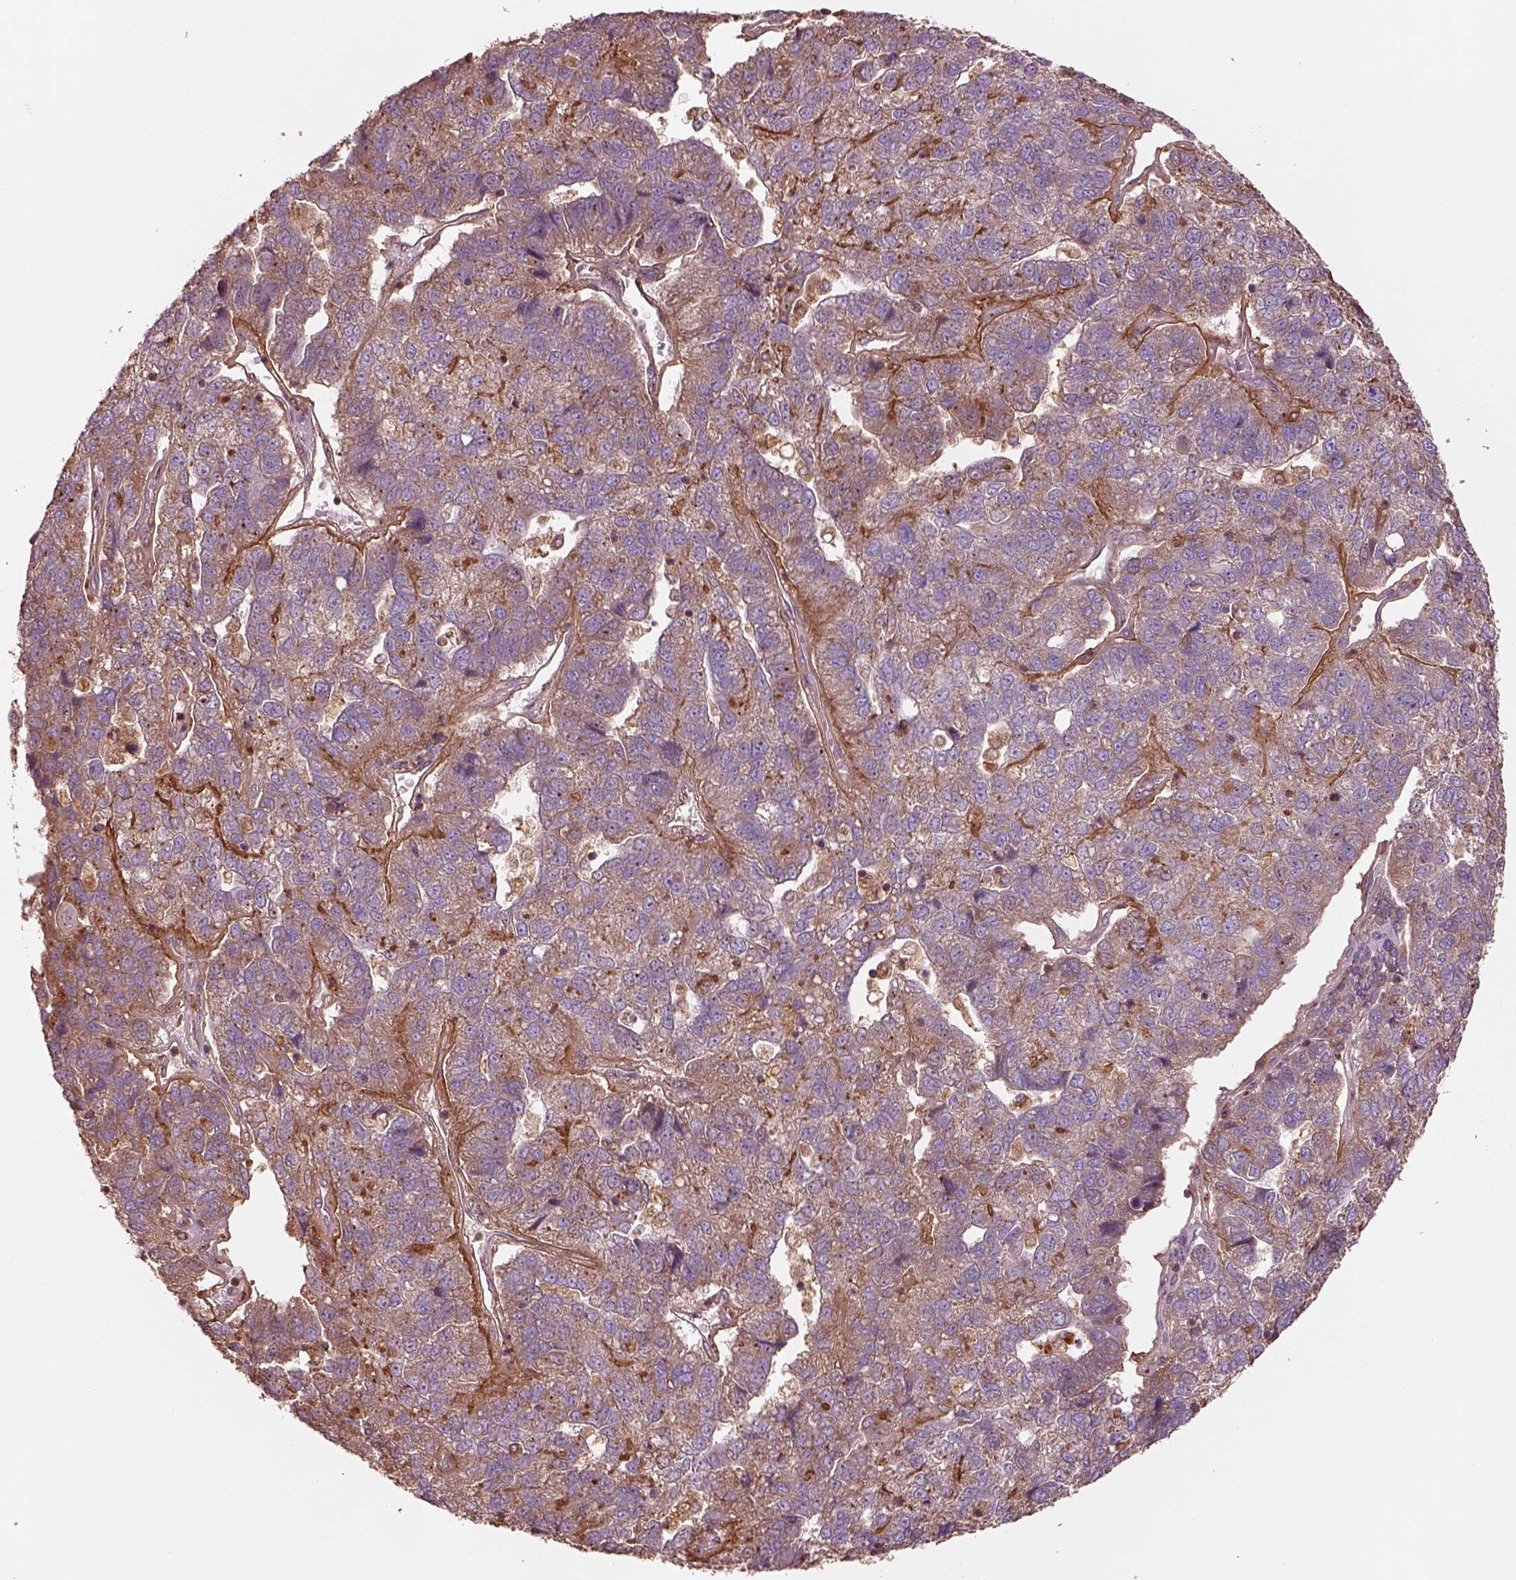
{"staining": {"intensity": "weak", "quantity": "25%-75%", "location": "cytoplasmic/membranous"}, "tissue": "pancreatic cancer", "cell_type": "Tumor cells", "image_type": "cancer", "snomed": [{"axis": "morphology", "description": "Adenocarcinoma, NOS"}, {"axis": "topography", "description": "Pancreas"}], "caption": "Weak cytoplasmic/membranous positivity is identified in about 25%-75% of tumor cells in adenocarcinoma (pancreatic).", "gene": "TRADD", "patient": {"sex": "female", "age": 61}}